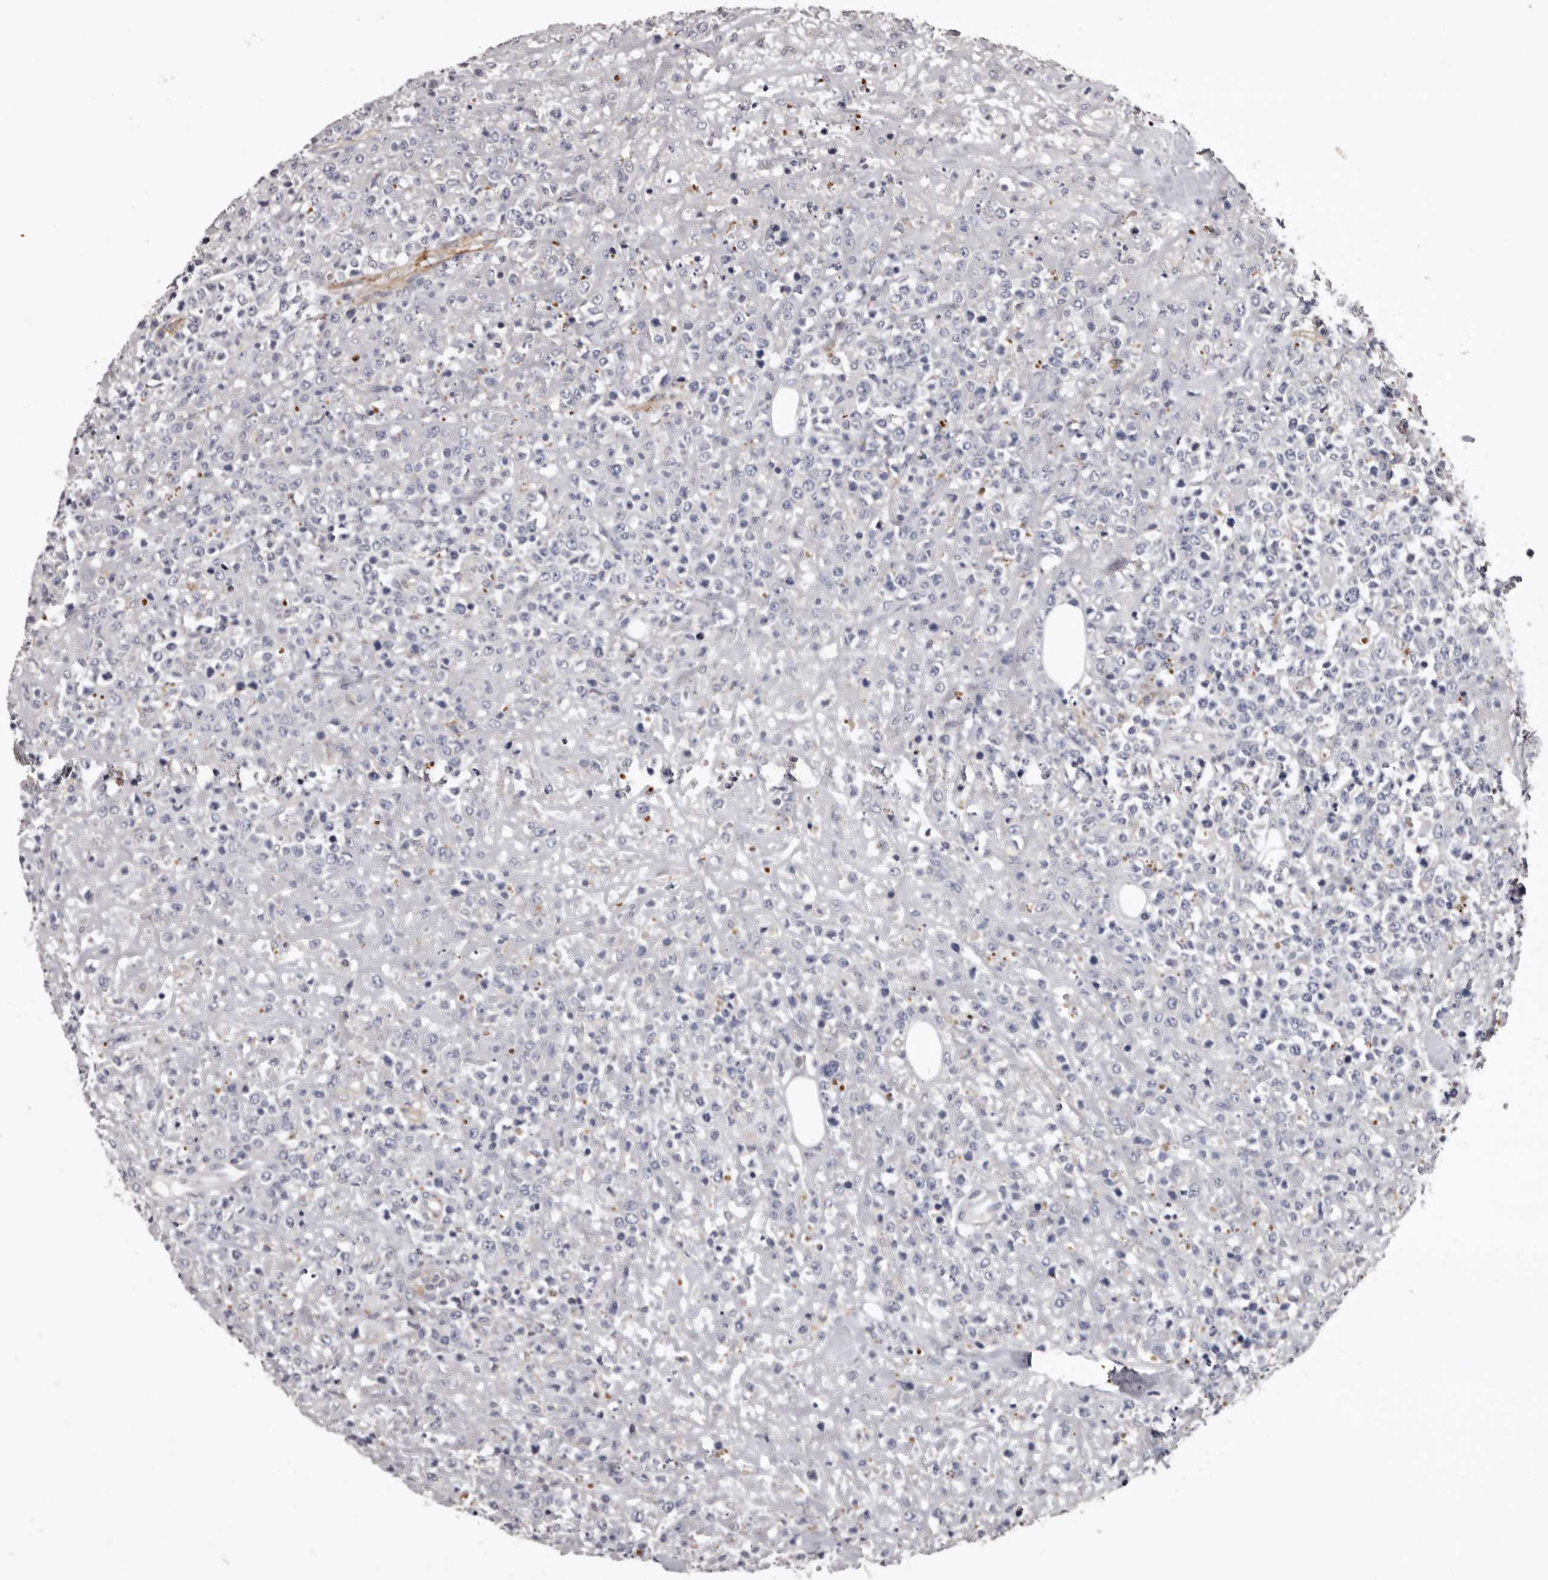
{"staining": {"intensity": "negative", "quantity": "none", "location": "none"}, "tissue": "lymphoma", "cell_type": "Tumor cells", "image_type": "cancer", "snomed": [{"axis": "morphology", "description": "Malignant lymphoma, non-Hodgkin's type, High grade"}, {"axis": "topography", "description": "Colon"}], "caption": "This is an immunohistochemistry (IHC) micrograph of human malignant lymphoma, non-Hodgkin's type (high-grade). There is no staining in tumor cells.", "gene": "SLC10A4", "patient": {"sex": "female", "age": 53}}